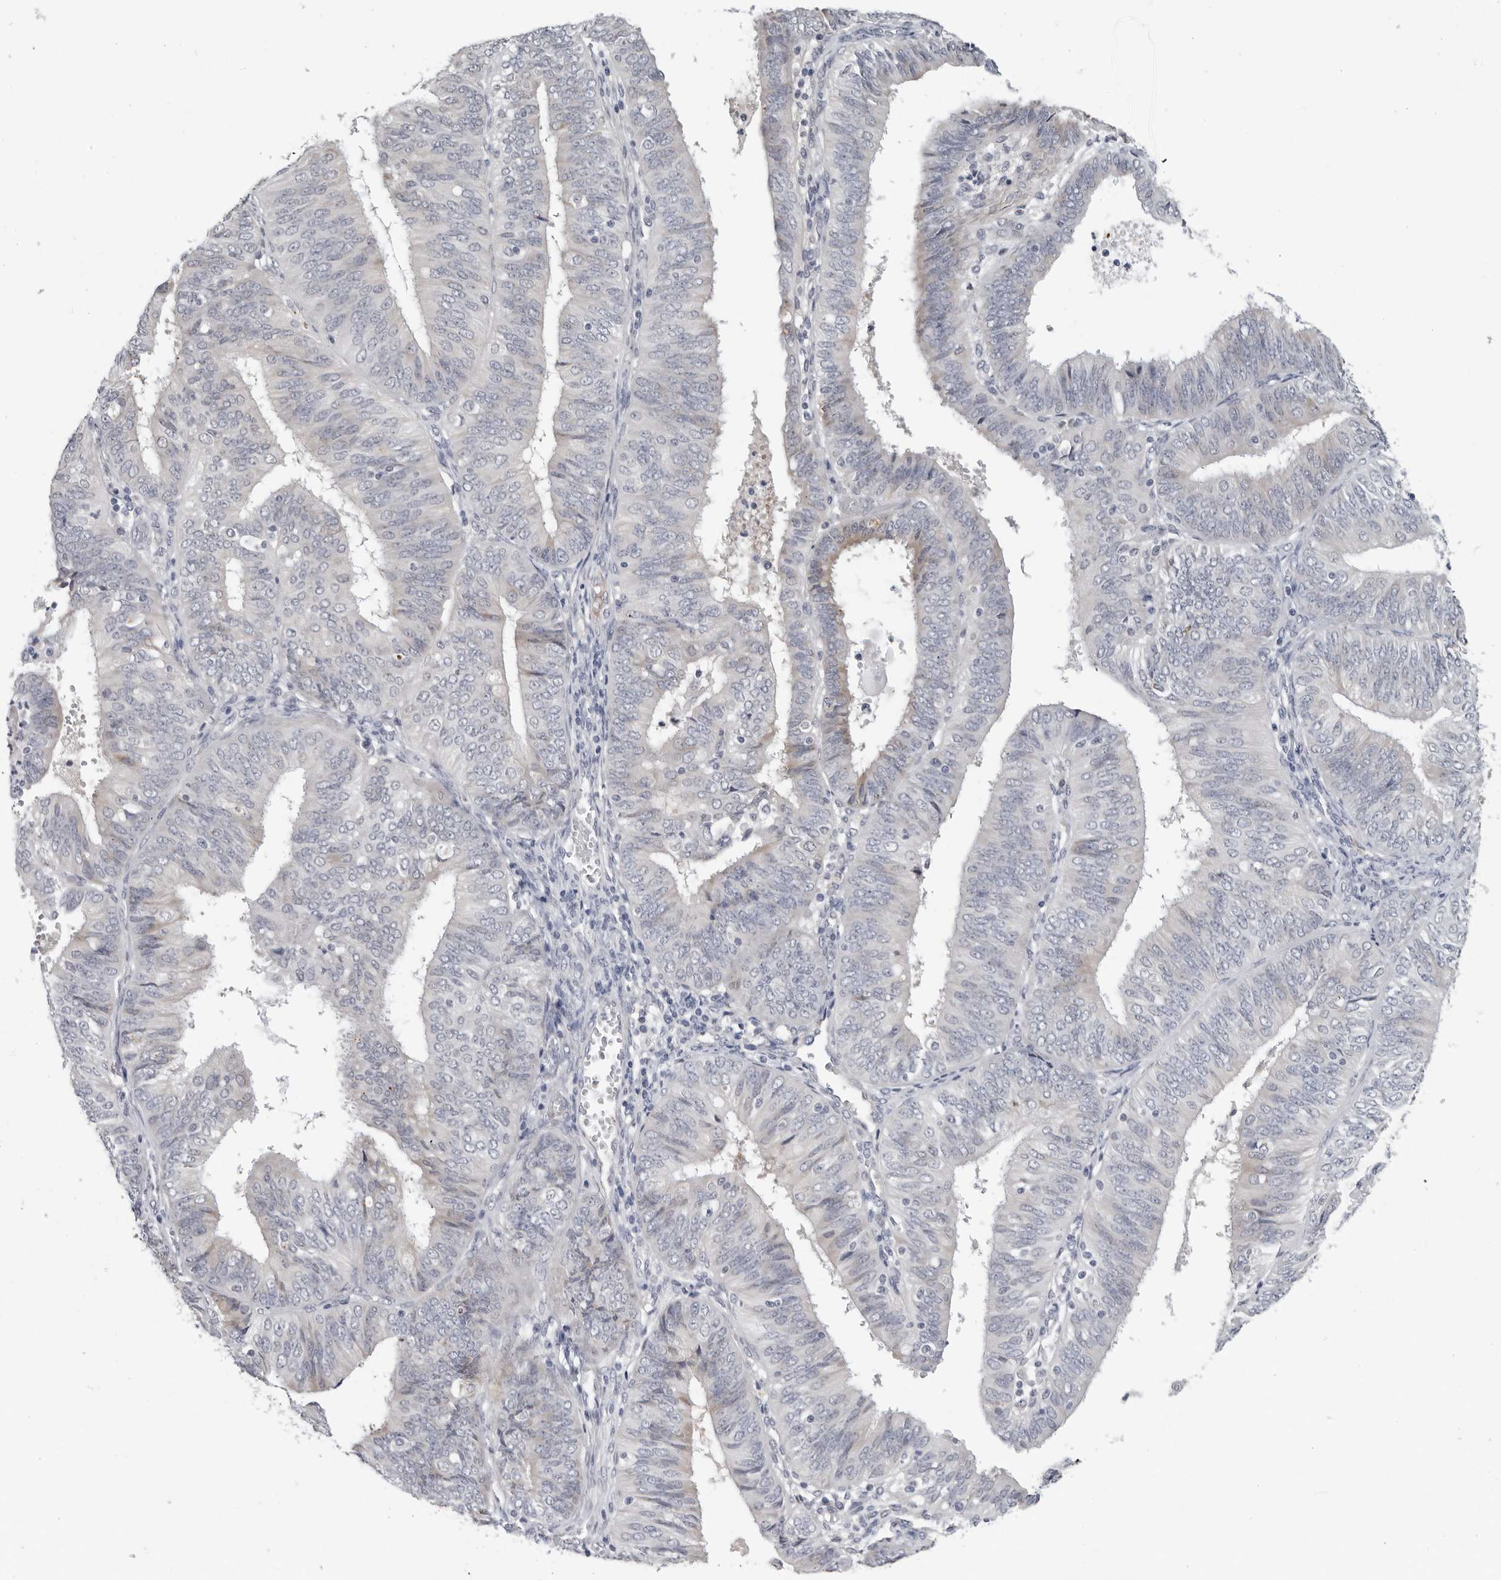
{"staining": {"intensity": "negative", "quantity": "none", "location": "none"}, "tissue": "endometrial cancer", "cell_type": "Tumor cells", "image_type": "cancer", "snomed": [{"axis": "morphology", "description": "Adenocarcinoma, NOS"}, {"axis": "topography", "description": "Endometrium"}], "caption": "Histopathology image shows no significant protein expression in tumor cells of endometrial cancer.", "gene": "ZNF502", "patient": {"sex": "female", "age": 58}}